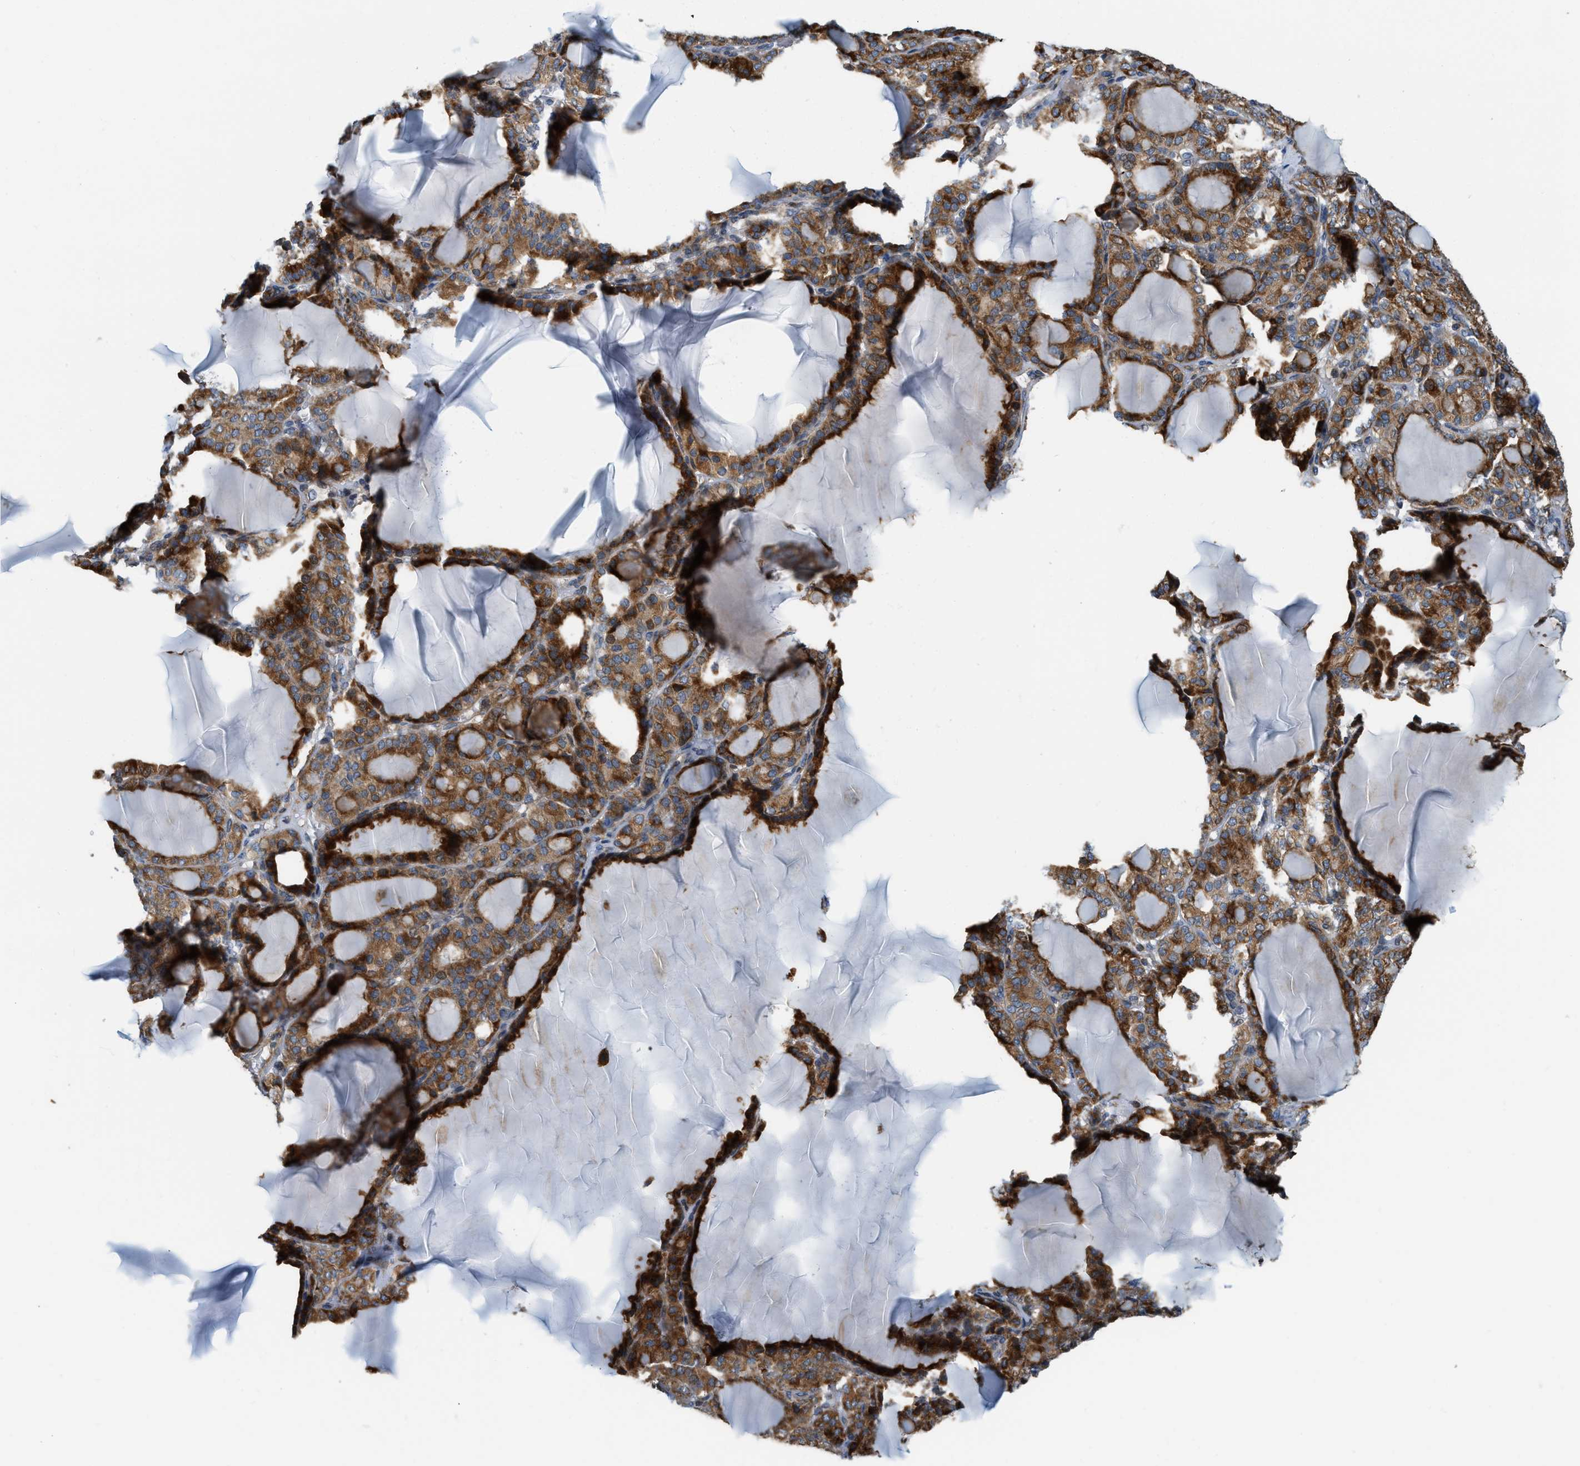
{"staining": {"intensity": "moderate", "quantity": "25%-75%", "location": "cytoplasmic/membranous"}, "tissue": "thyroid gland", "cell_type": "Glandular cells", "image_type": "normal", "snomed": [{"axis": "morphology", "description": "Normal tissue, NOS"}, {"axis": "topography", "description": "Thyroid gland"}], "caption": "Immunohistochemical staining of normal thyroid gland demonstrates 25%-75% levels of moderate cytoplasmic/membranous protein expression in approximately 25%-75% of glandular cells.", "gene": "DIPK1A", "patient": {"sex": "female", "age": 28}}